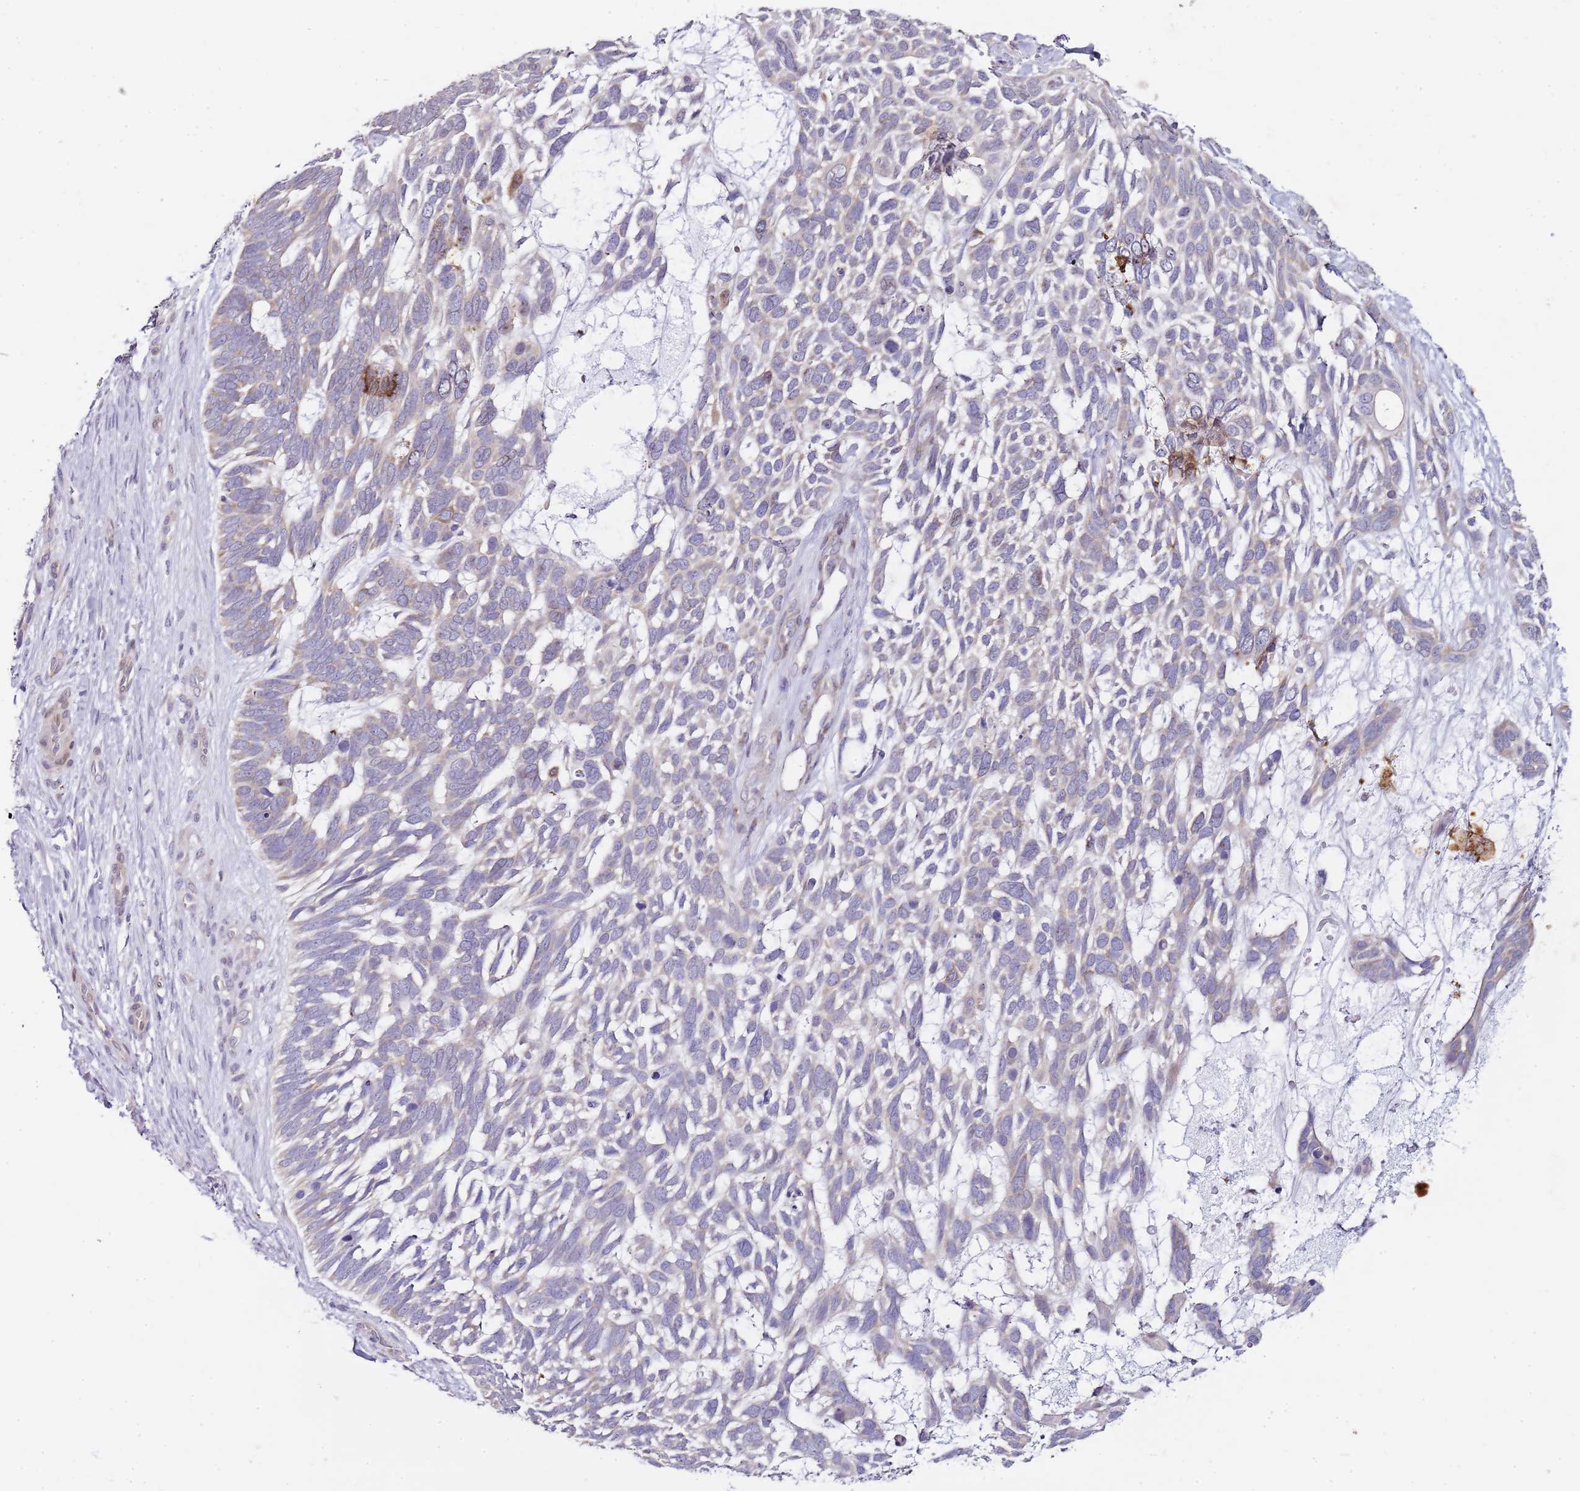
{"staining": {"intensity": "weak", "quantity": "<25%", "location": "cytoplasmic/membranous"}, "tissue": "skin cancer", "cell_type": "Tumor cells", "image_type": "cancer", "snomed": [{"axis": "morphology", "description": "Basal cell carcinoma"}, {"axis": "topography", "description": "Skin"}], "caption": "An immunohistochemistry (IHC) micrograph of skin cancer (basal cell carcinoma) is shown. There is no staining in tumor cells of skin cancer (basal cell carcinoma).", "gene": "TBC1D9", "patient": {"sex": "male", "age": 88}}